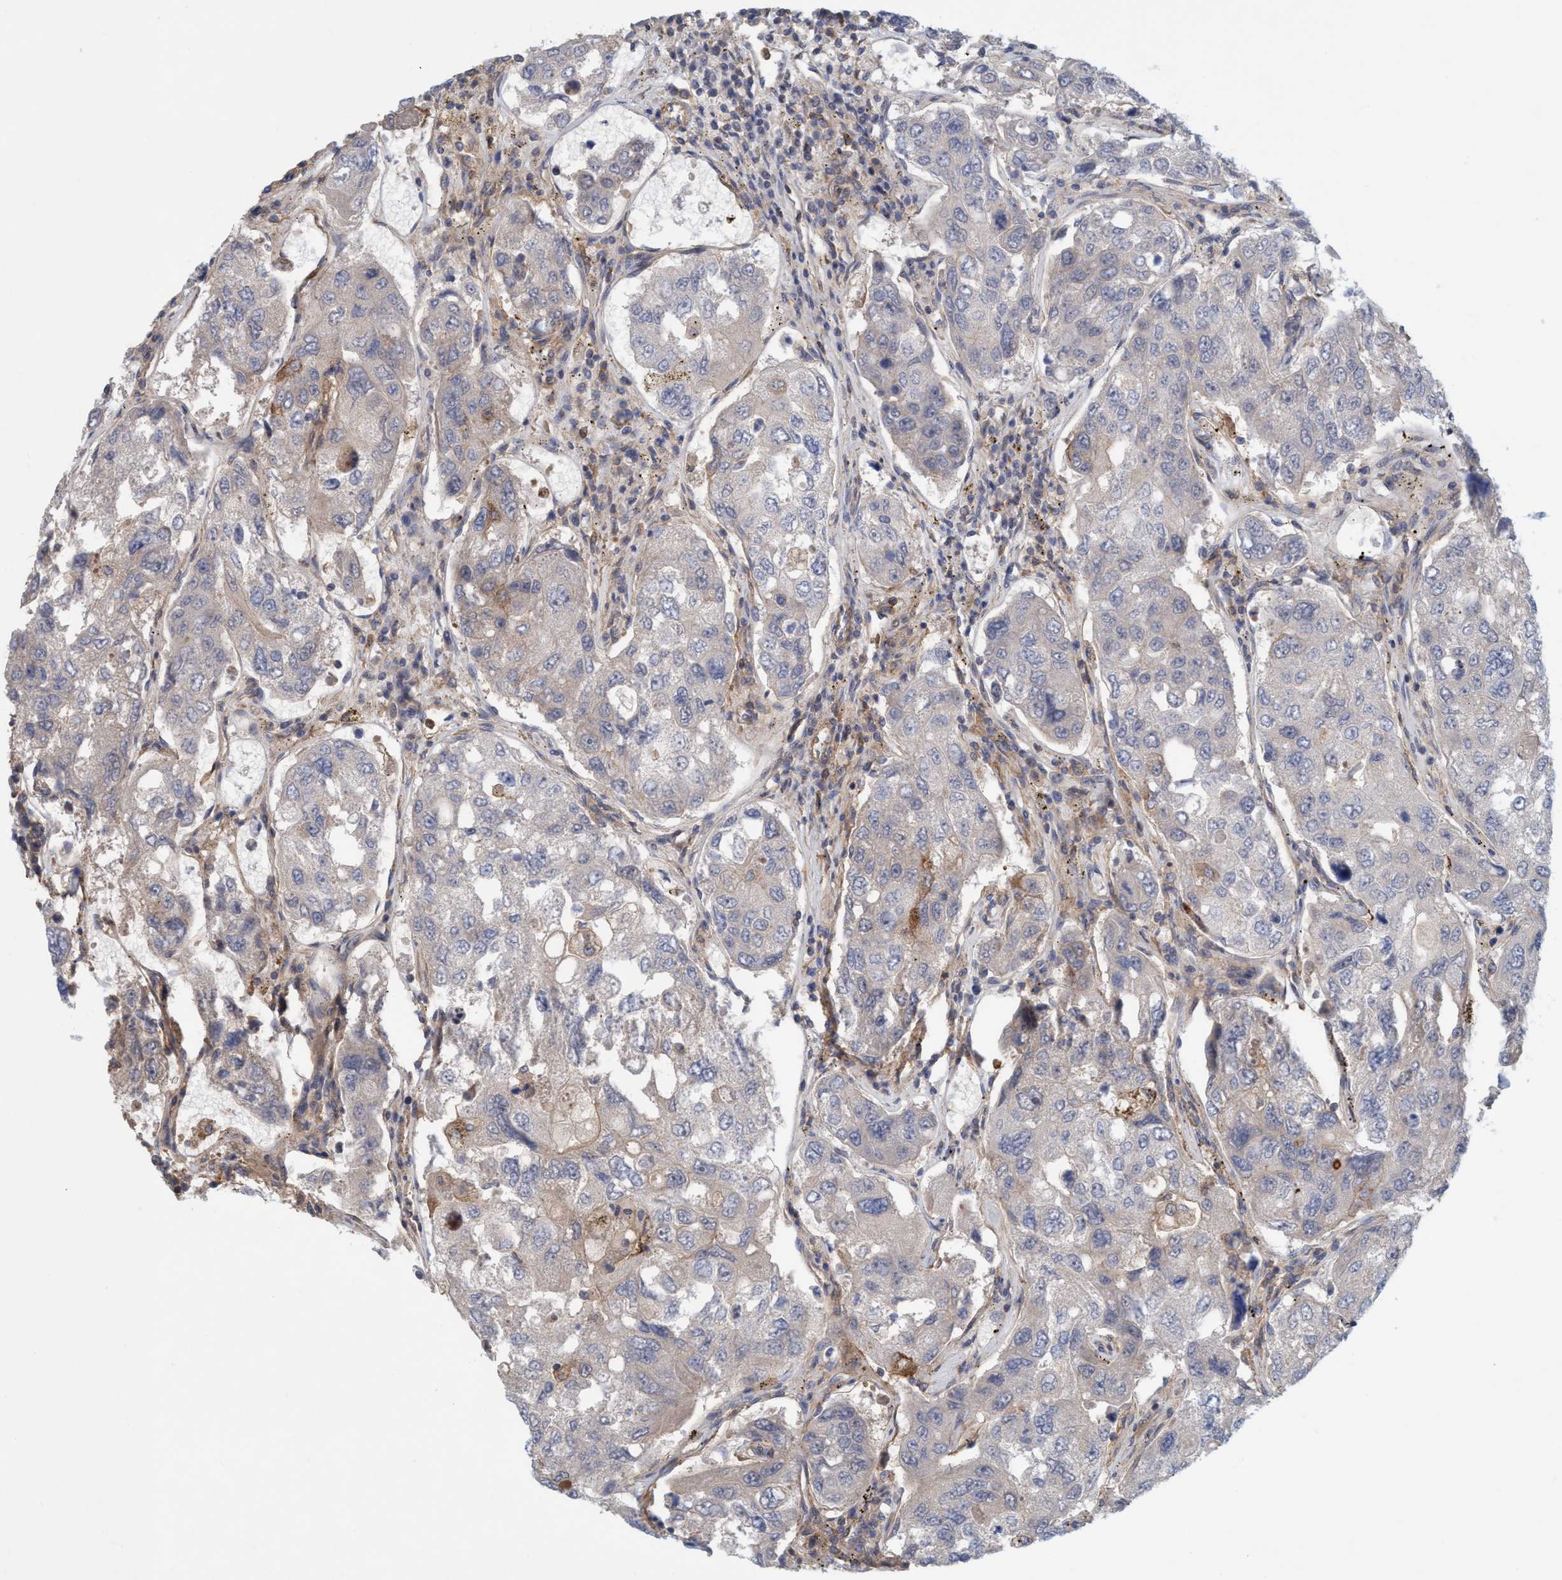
{"staining": {"intensity": "negative", "quantity": "none", "location": "none"}, "tissue": "urothelial cancer", "cell_type": "Tumor cells", "image_type": "cancer", "snomed": [{"axis": "morphology", "description": "Urothelial carcinoma, High grade"}, {"axis": "topography", "description": "Lymph node"}, {"axis": "topography", "description": "Urinary bladder"}], "caption": "IHC micrograph of neoplastic tissue: high-grade urothelial carcinoma stained with DAB (3,3'-diaminobenzidine) exhibits no significant protein positivity in tumor cells.", "gene": "SPECC1", "patient": {"sex": "male", "age": 51}}